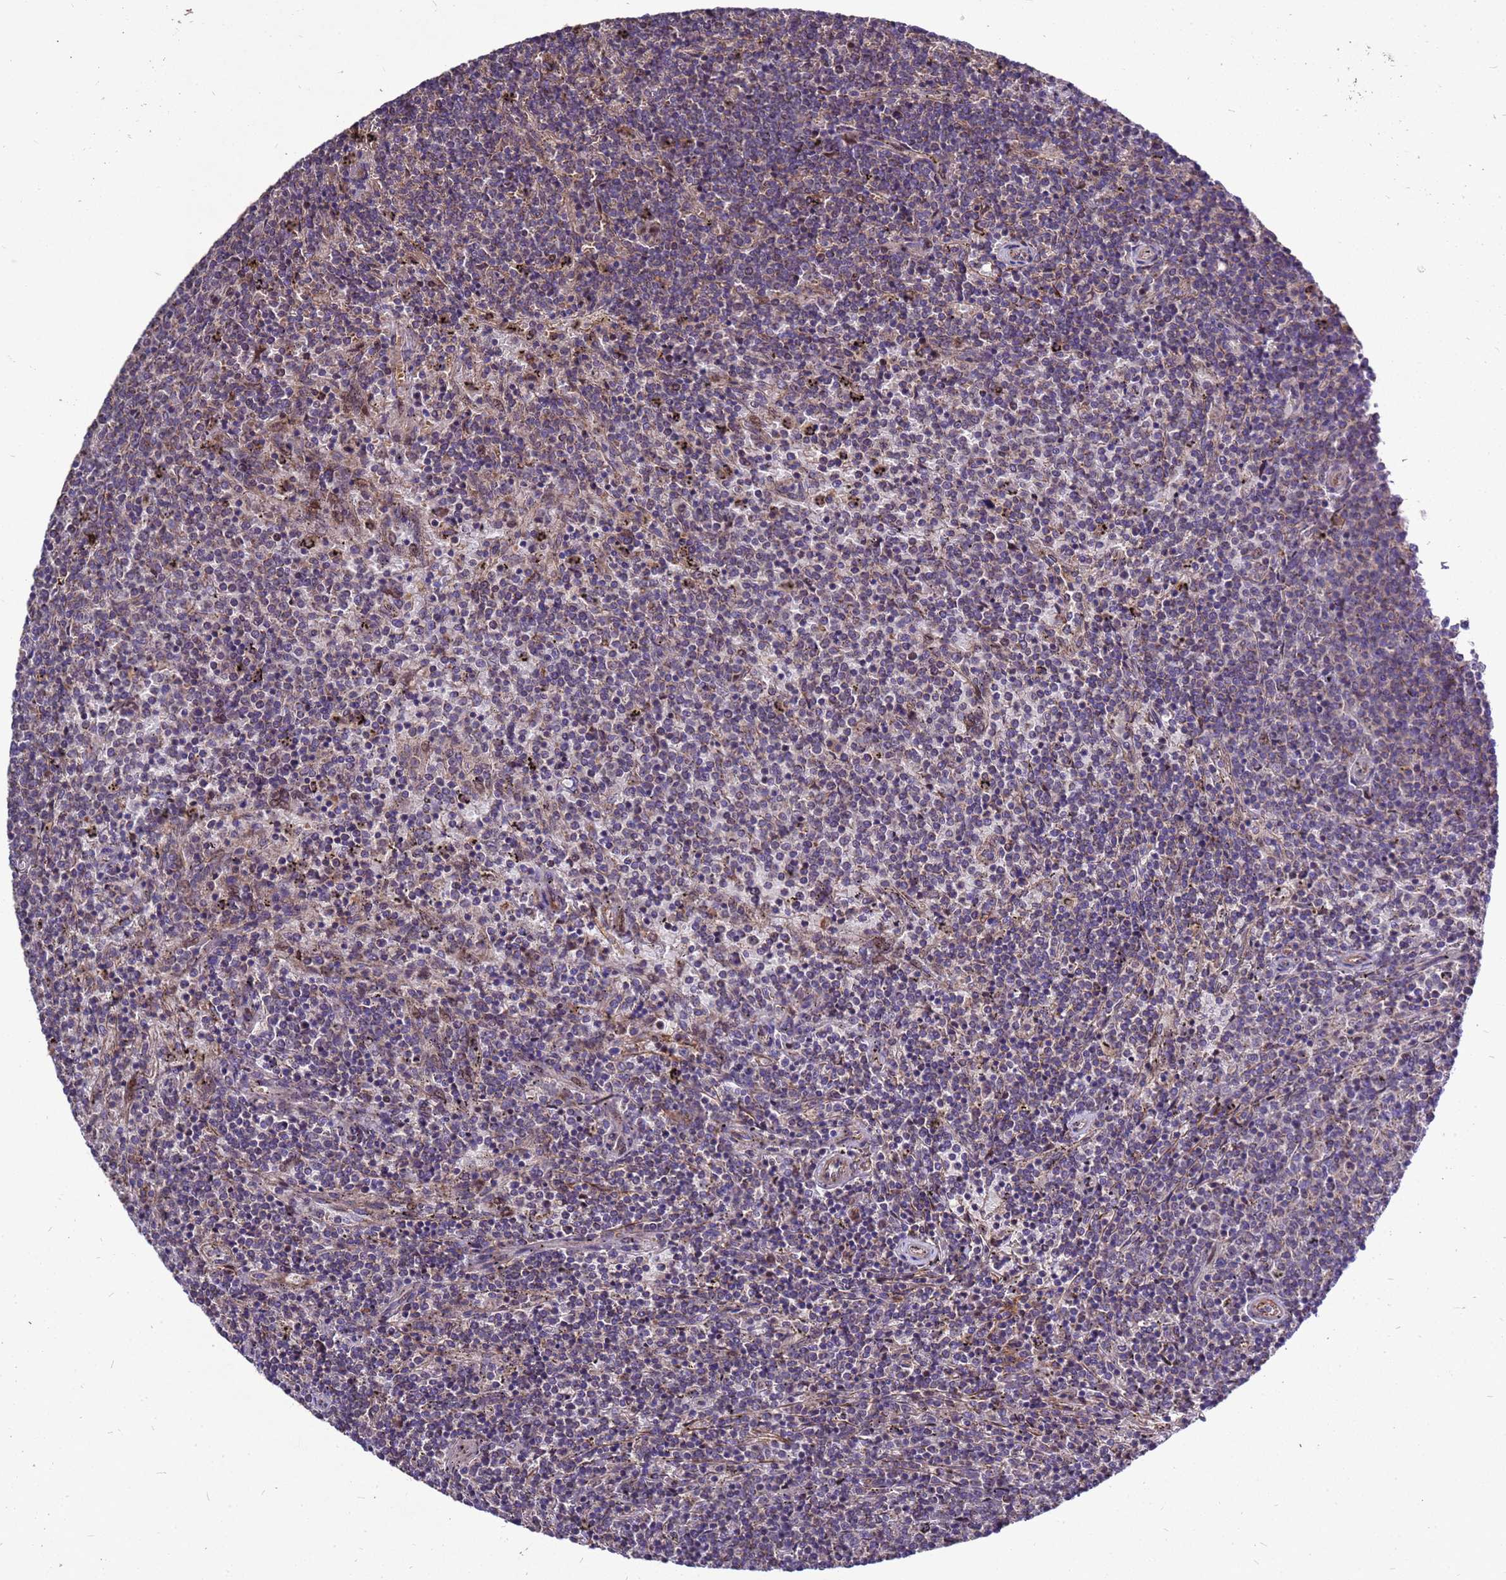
{"staining": {"intensity": "weak", "quantity": "<25%", "location": "cytoplasmic/membranous"}, "tissue": "lymphoma", "cell_type": "Tumor cells", "image_type": "cancer", "snomed": [{"axis": "morphology", "description": "Malignant lymphoma, non-Hodgkin's type, Low grade"}, {"axis": "topography", "description": "Spleen"}], "caption": "Immunohistochemistry micrograph of malignant lymphoma, non-Hodgkin's type (low-grade) stained for a protein (brown), which displays no expression in tumor cells.", "gene": "RSPRY1", "patient": {"sex": "female", "age": 50}}